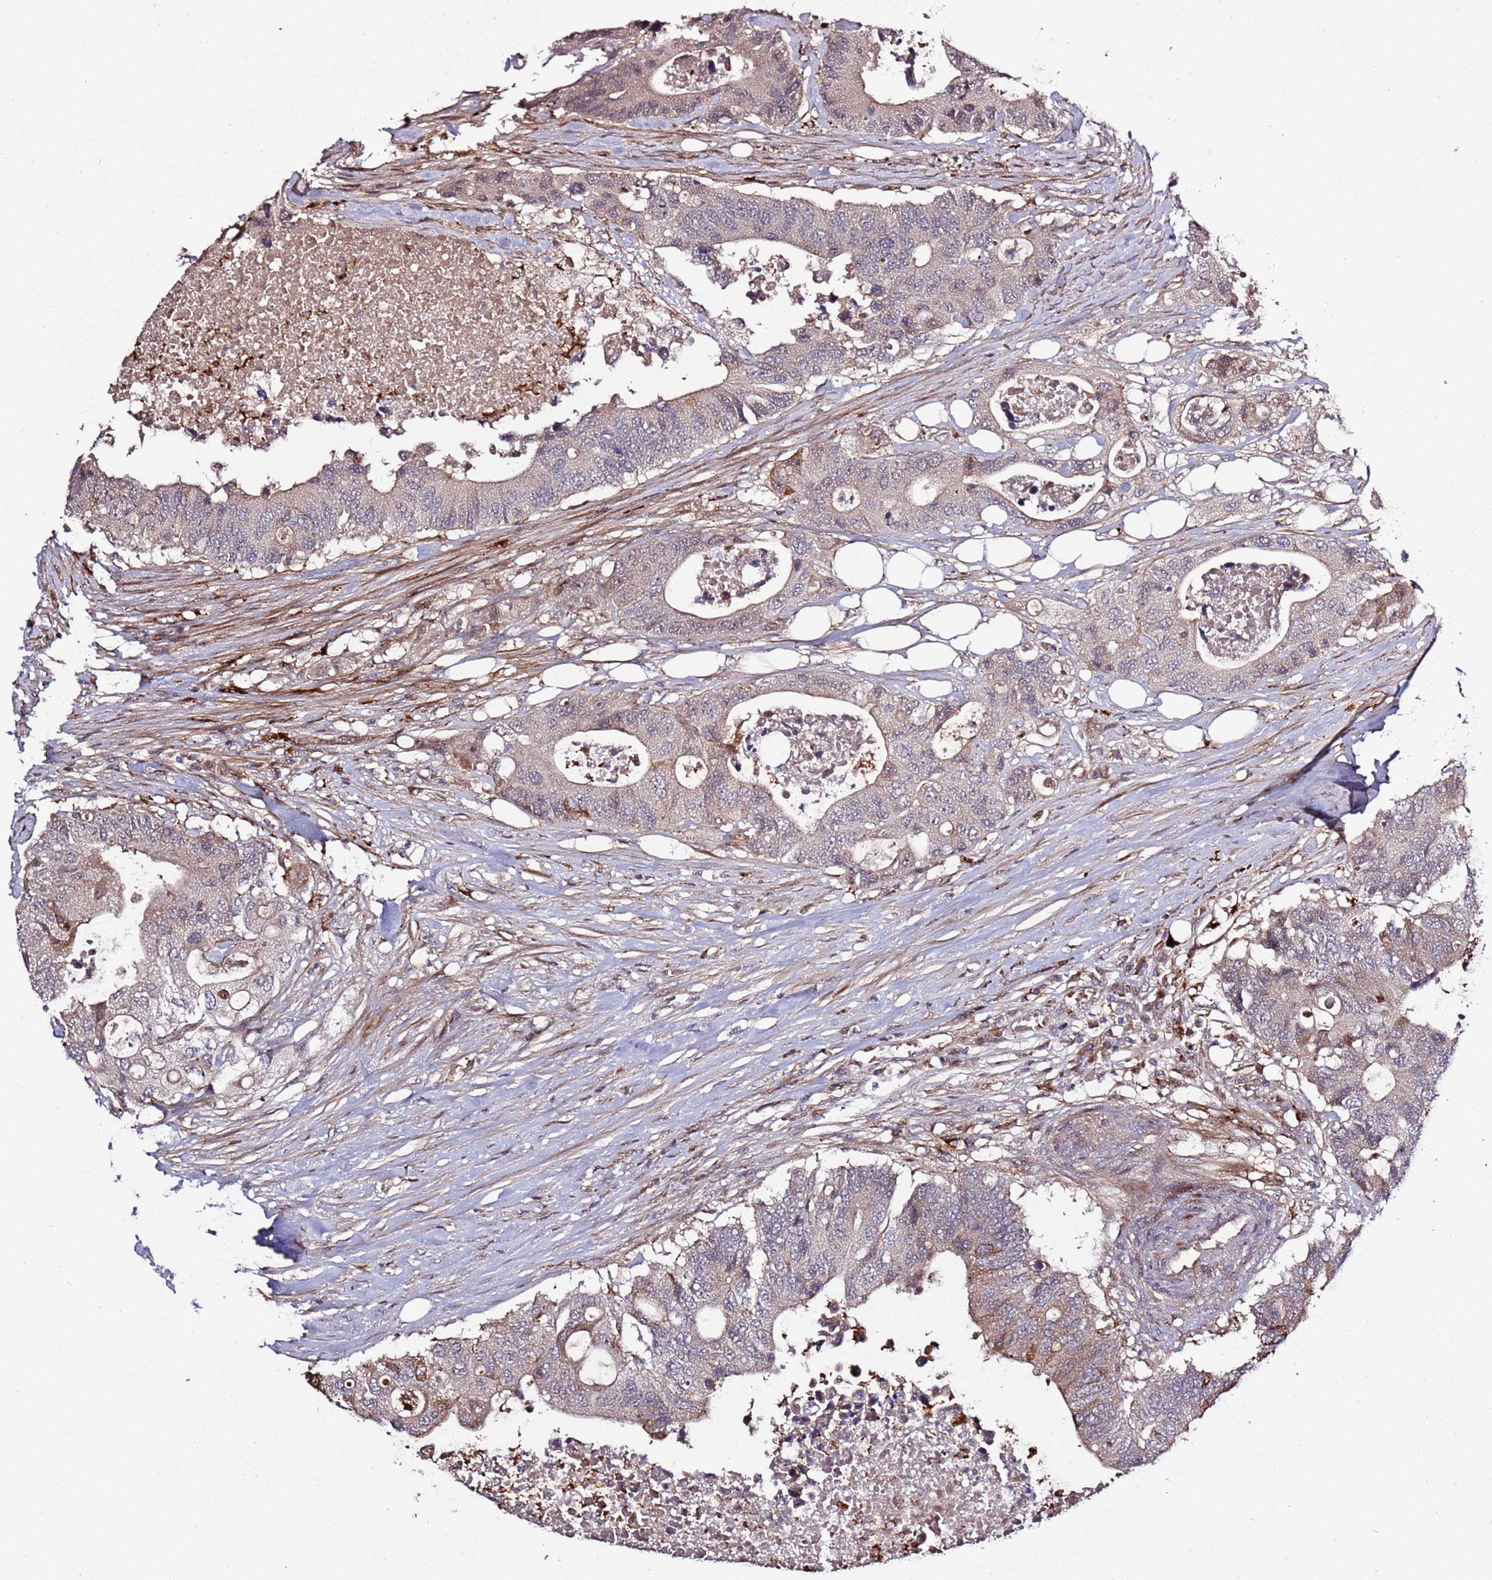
{"staining": {"intensity": "weak", "quantity": "<25%", "location": "cytoplasmic/membranous"}, "tissue": "colorectal cancer", "cell_type": "Tumor cells", "image_type": "cancer", "snomed": [{"axis": "morphology", "description": "Adenocarcinoma, NOS"}, {"axis": "topography", "description": "Colon"}], "caption": "Immunohistochemistry micrograph of colorectal cancer stained for a protein (brown), which demonstrates no staining in tumor cells.", "gene": "RHBDL1", "patient": {"sex": "male", "age": 71}}